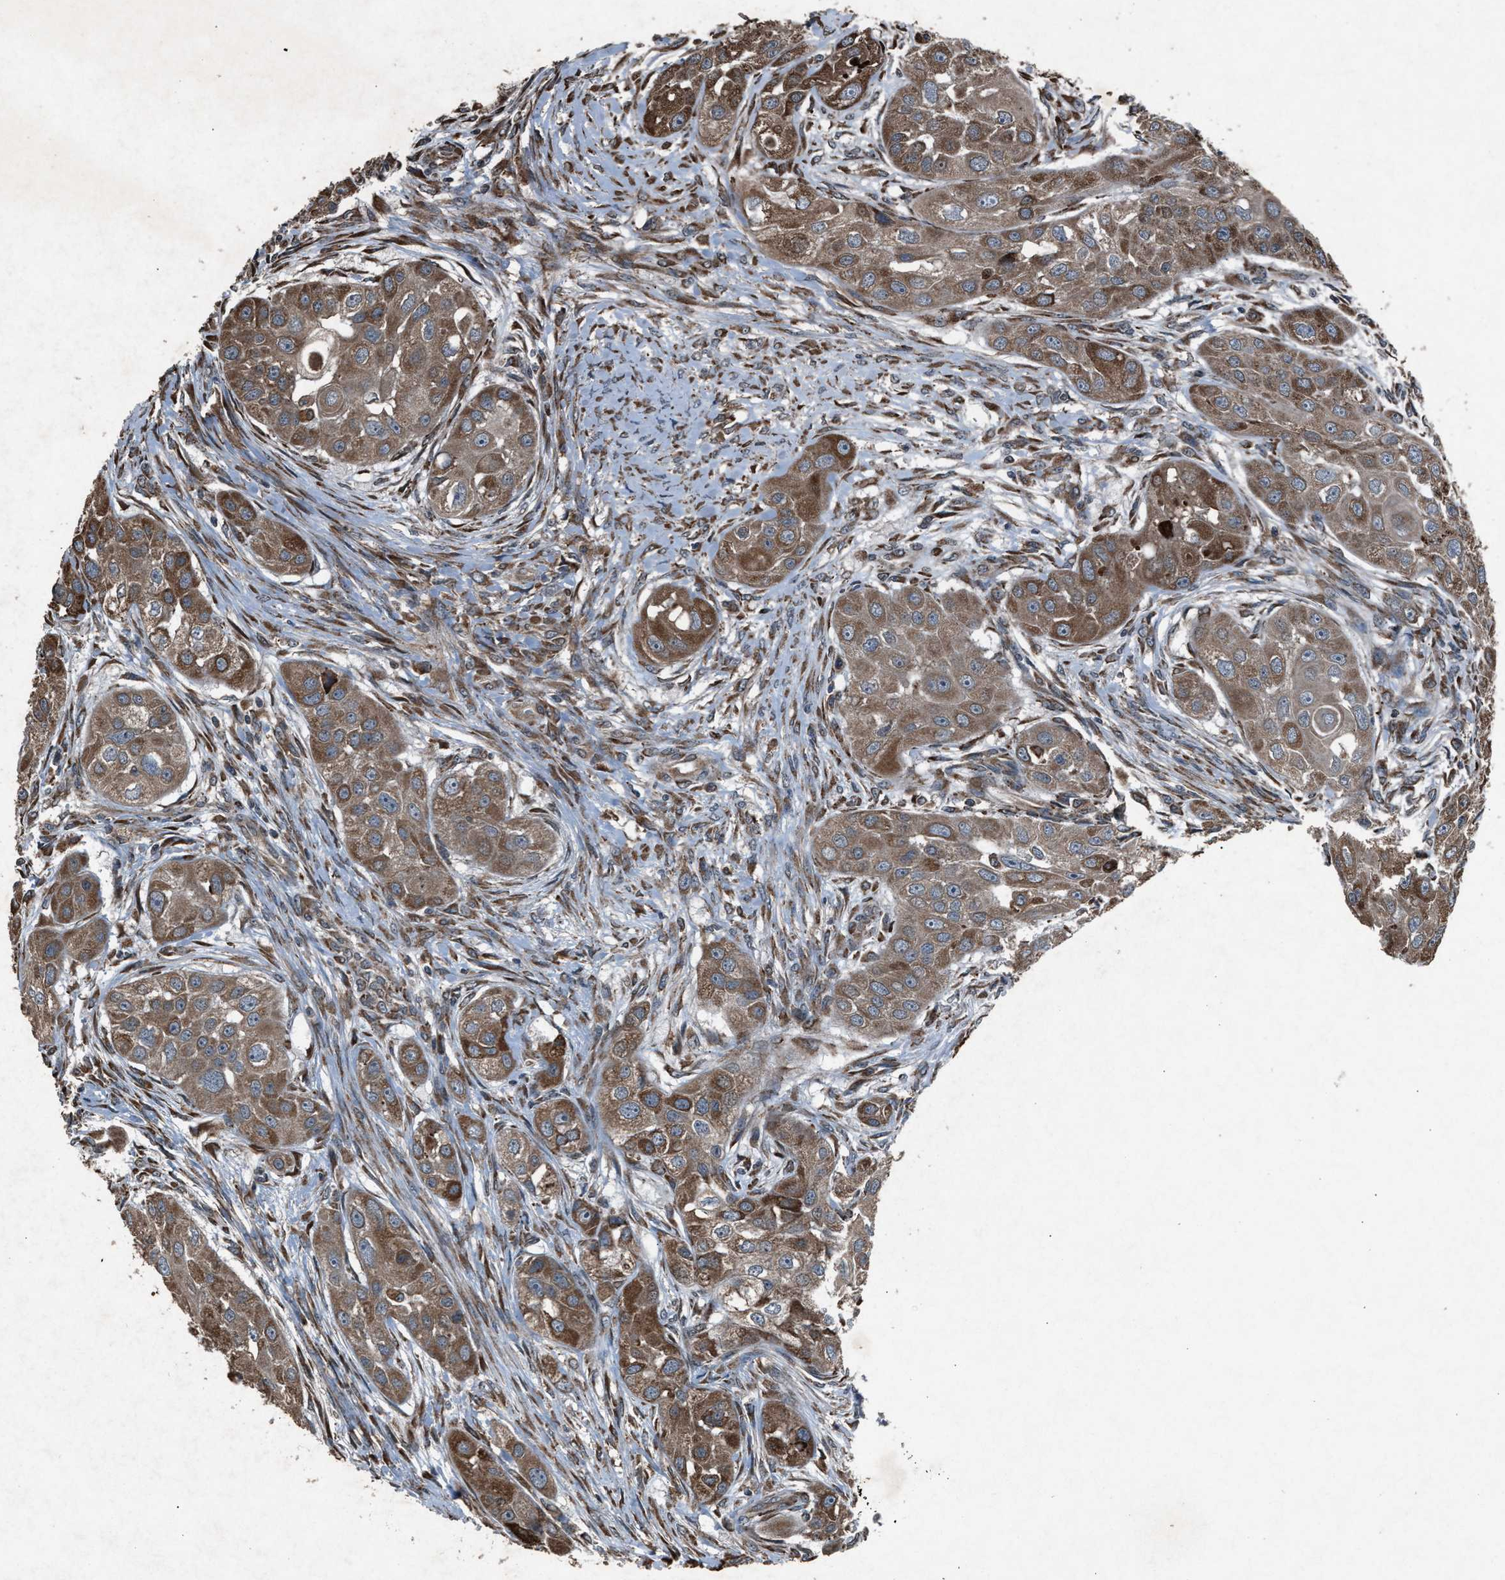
{"staining": {"intensity": "moderate", "quantity": ">75%", "location": "cytoplasmic/membranous"}, "tissue": "head and neck cancer", "cell_type": "Tumor cells", "image_type": "cancer", "snomed": [{"axis": "morphology", "description": "Normal tissue, NOS"}, {"axis": "morphology", "description": "Squamous cell carcinoma, NOS"}, {"axis": "topography", "description": "Skeletal muscle"}, {"axis": "topography", "description": "Head-Neck"}], "caption": "Tumor cells demonstrate medium levels of moderate cytoplasmic/membranous expression in about >75% of cells in human head and neck cancer. The staining is performed using DAB brown chromogen to label protein expression. The nuclei are counter-stained blue using hematoxylin.", "gene": "CALR", "patient": {"sex": "male", "age": 51}}